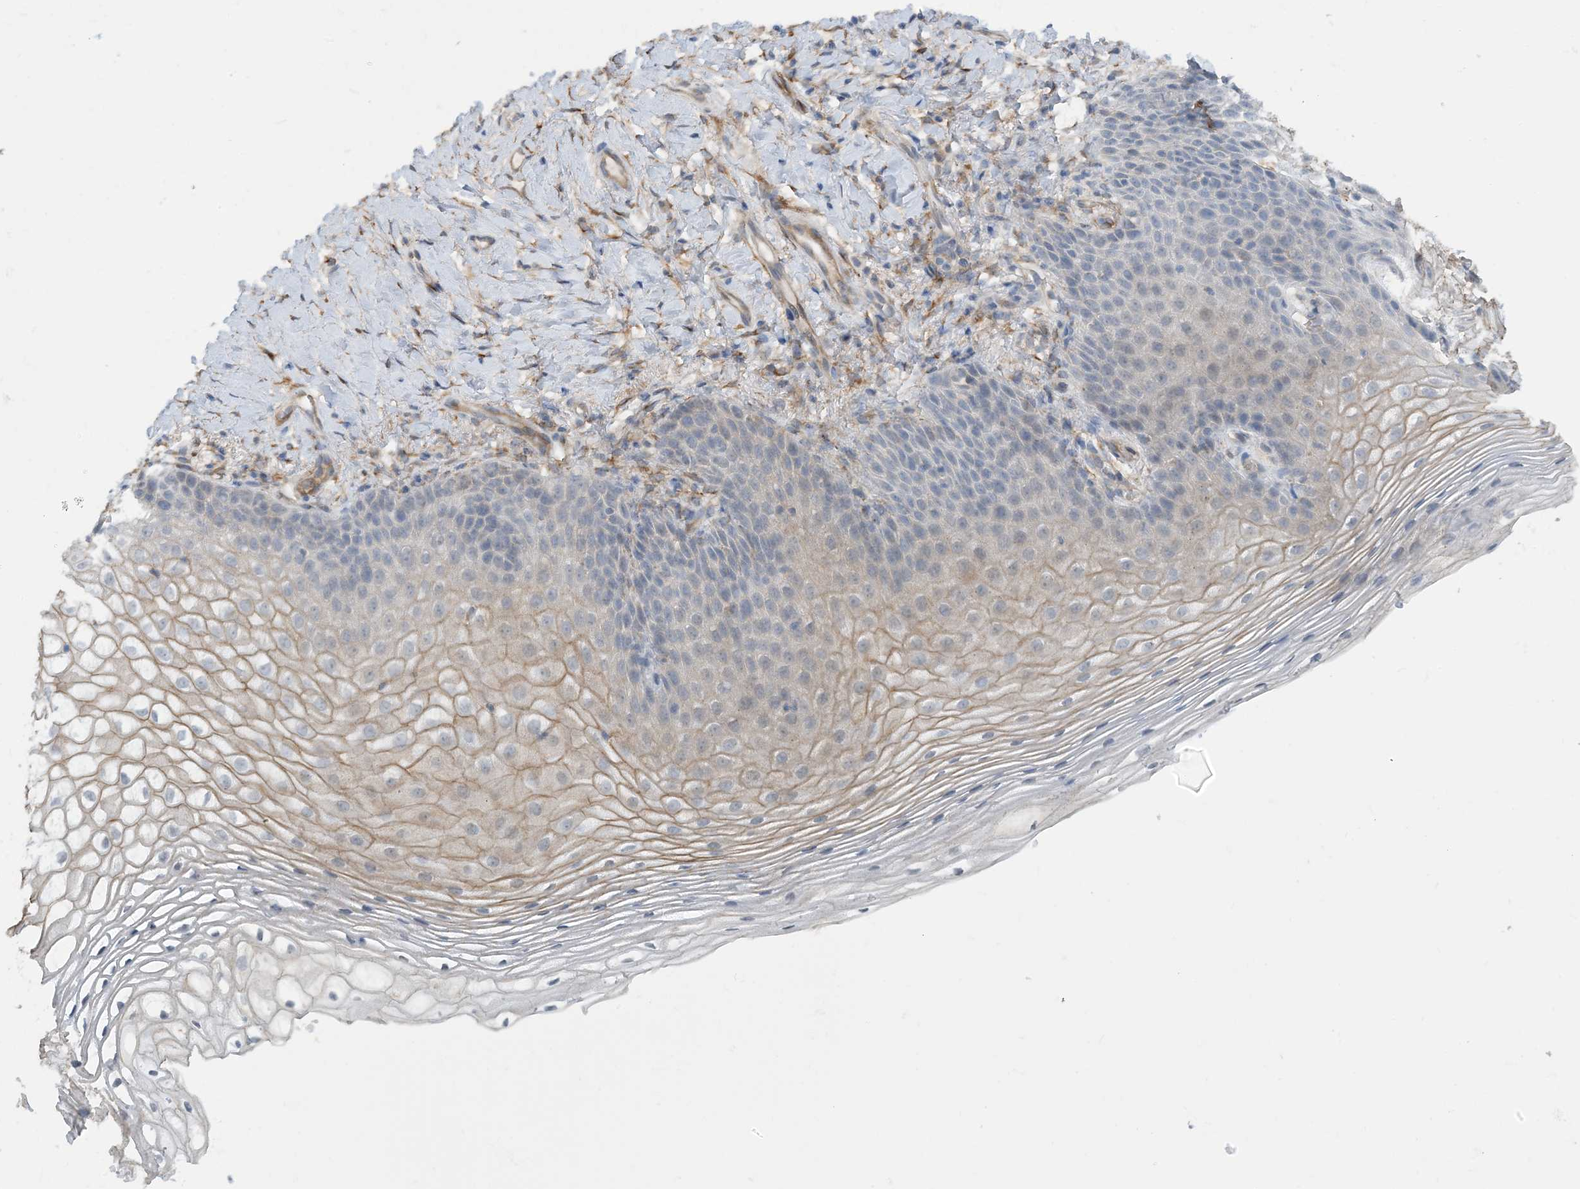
{"staining": {"intensity": "moderate", "quantity": "<25%", "location": "cytoplasmic/membranous"}, "tissue": "vagina", "cell_type": "Squamous epithelial cells", "image_type": "normal", "snomed": [{"axis": "morphology", "description": "Normal tissue, NOS"}, {"axis": "topography", "description": "Vagina"}], "caption": "Vagina stained for a protein (brown) displays moderate cytoplasmic/membranous positive expression in about <25% of squamous epithelial cells.", "gene": "EIF2A", "patient": {"sex": "female", "age": 60}}